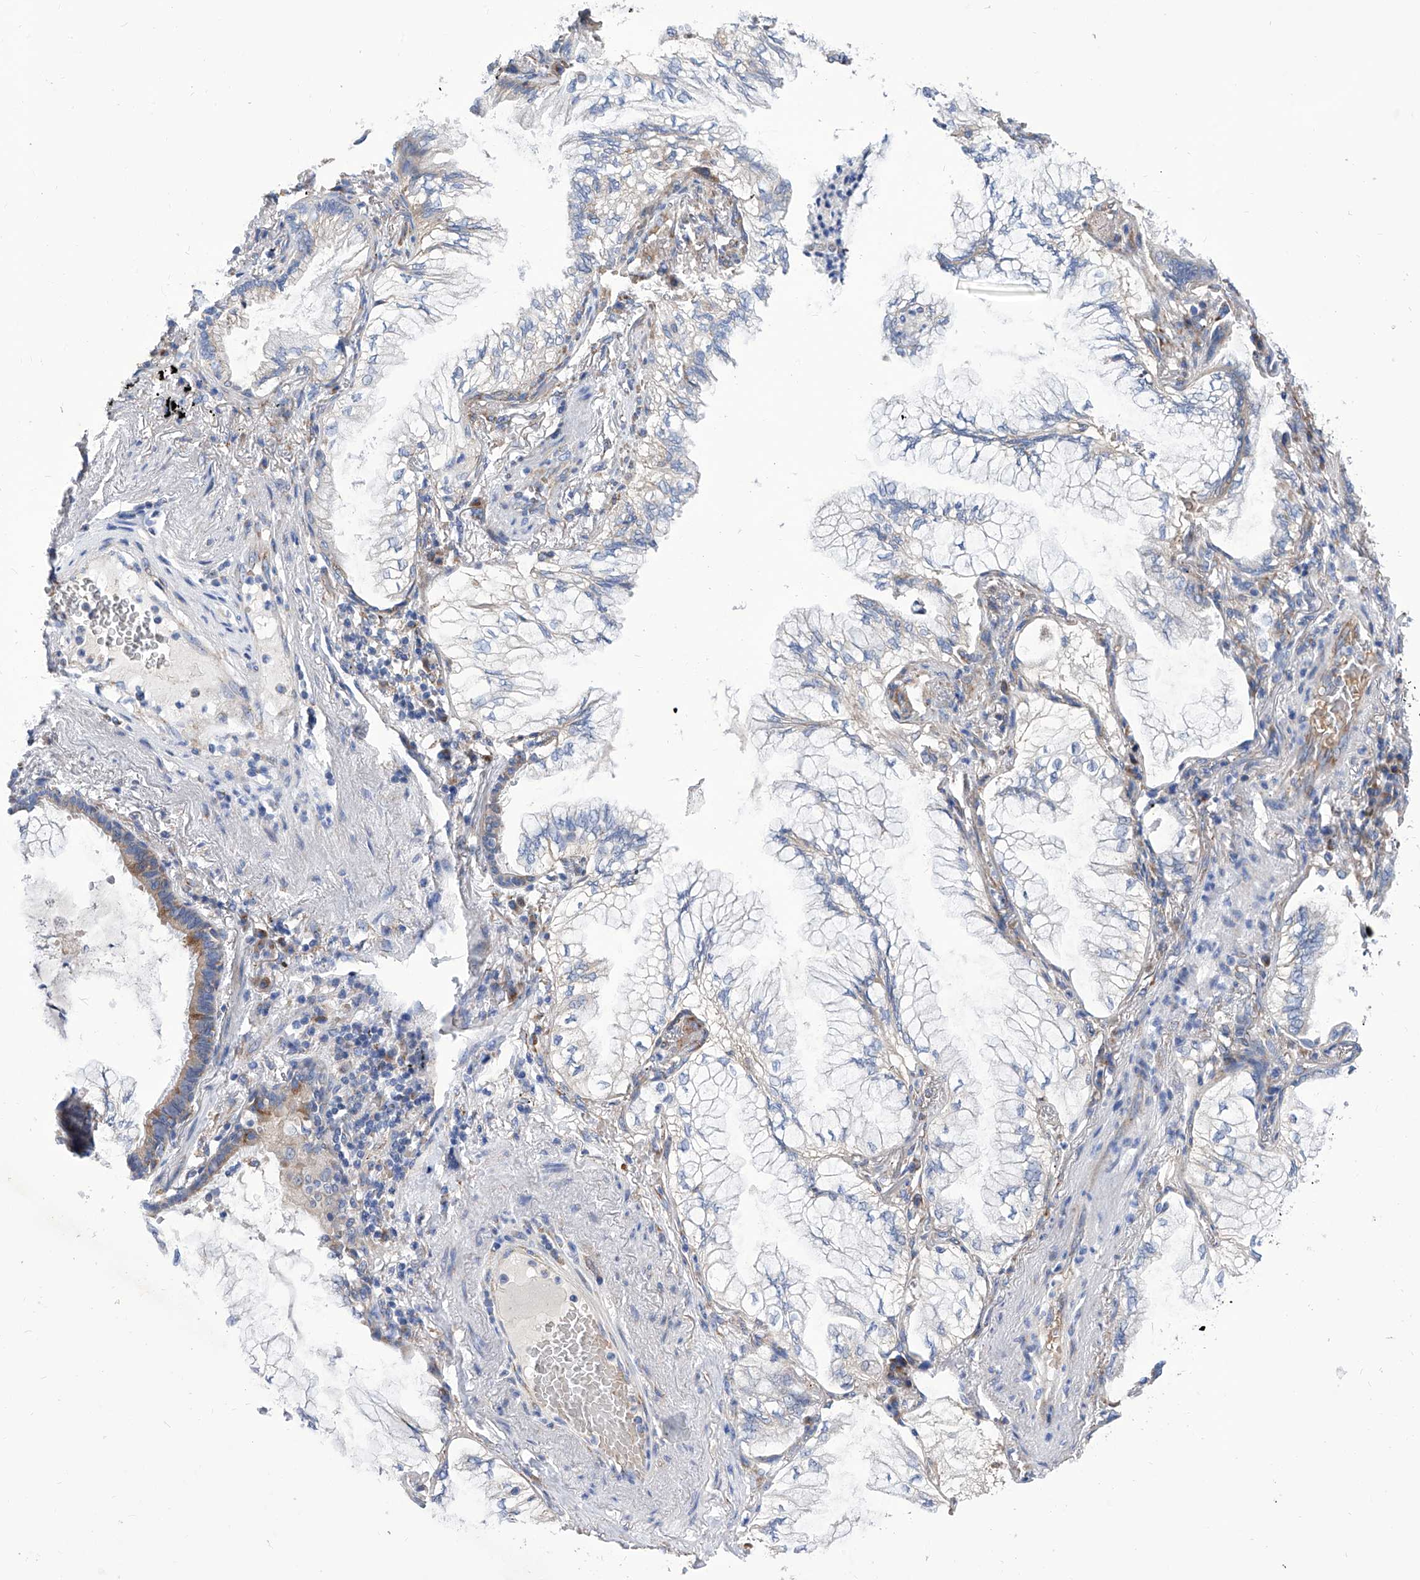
{"staining": {"intensity": "negative", "quantity": "none", "location": "none"}, "tissue": "lung cancer", "cell_type": "Tumor cells", "image_type": "cancer", "snomed": [{"axis": "morphology", "description": "Adenocarcinoma, NOS"}, {"axis": "topography", "description": "Lung"}], "caption": "Immunohistochemistry histopathology image of lung cancer stained for a protein (brown), which exhibits no staining in tumor cells.", "gene": "TJAP1", "patient": {"sex": "female", "age": 70}}